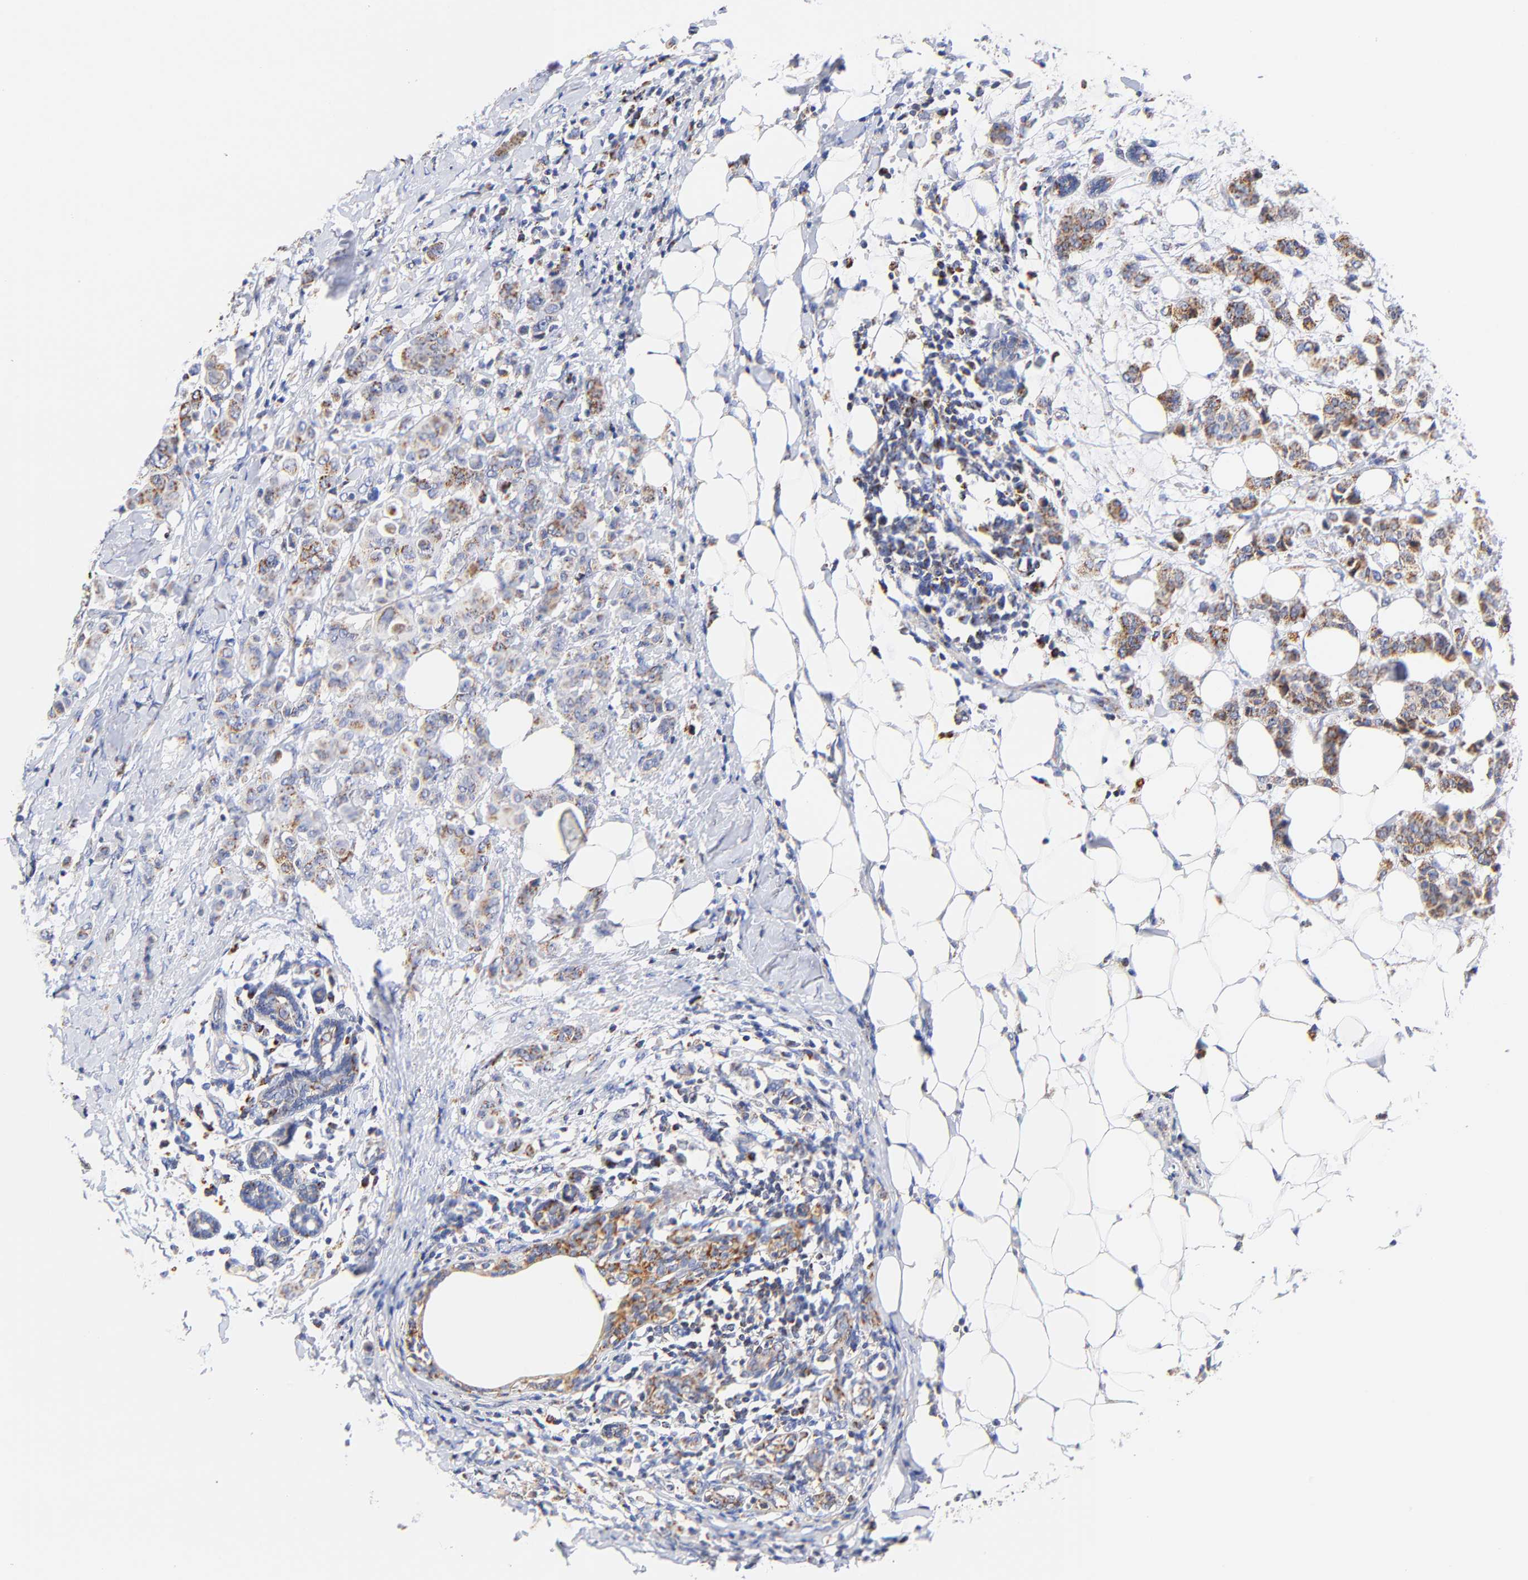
{"staining": {"intensity": "moderate", "quantity": ">75%", "location": "cytoplasmic/membranous"}, "tissue": "breast cancer", "cell_type": "Tumor cells", "image_type": "cancer", "snomed": [{"axis": "morphology", "description": "Duct carcinoma"}, {"axis": "topography", "description": "Breast"}], "caption": "Tumor cells reveal medium levels of moderate cytoplasmic/membranous staining in approximately >75% of cells in breast infiltrating ductal carcinoma.", "gene": "ATP5F1D", "patient": {"sex": "female", "age": 40}}